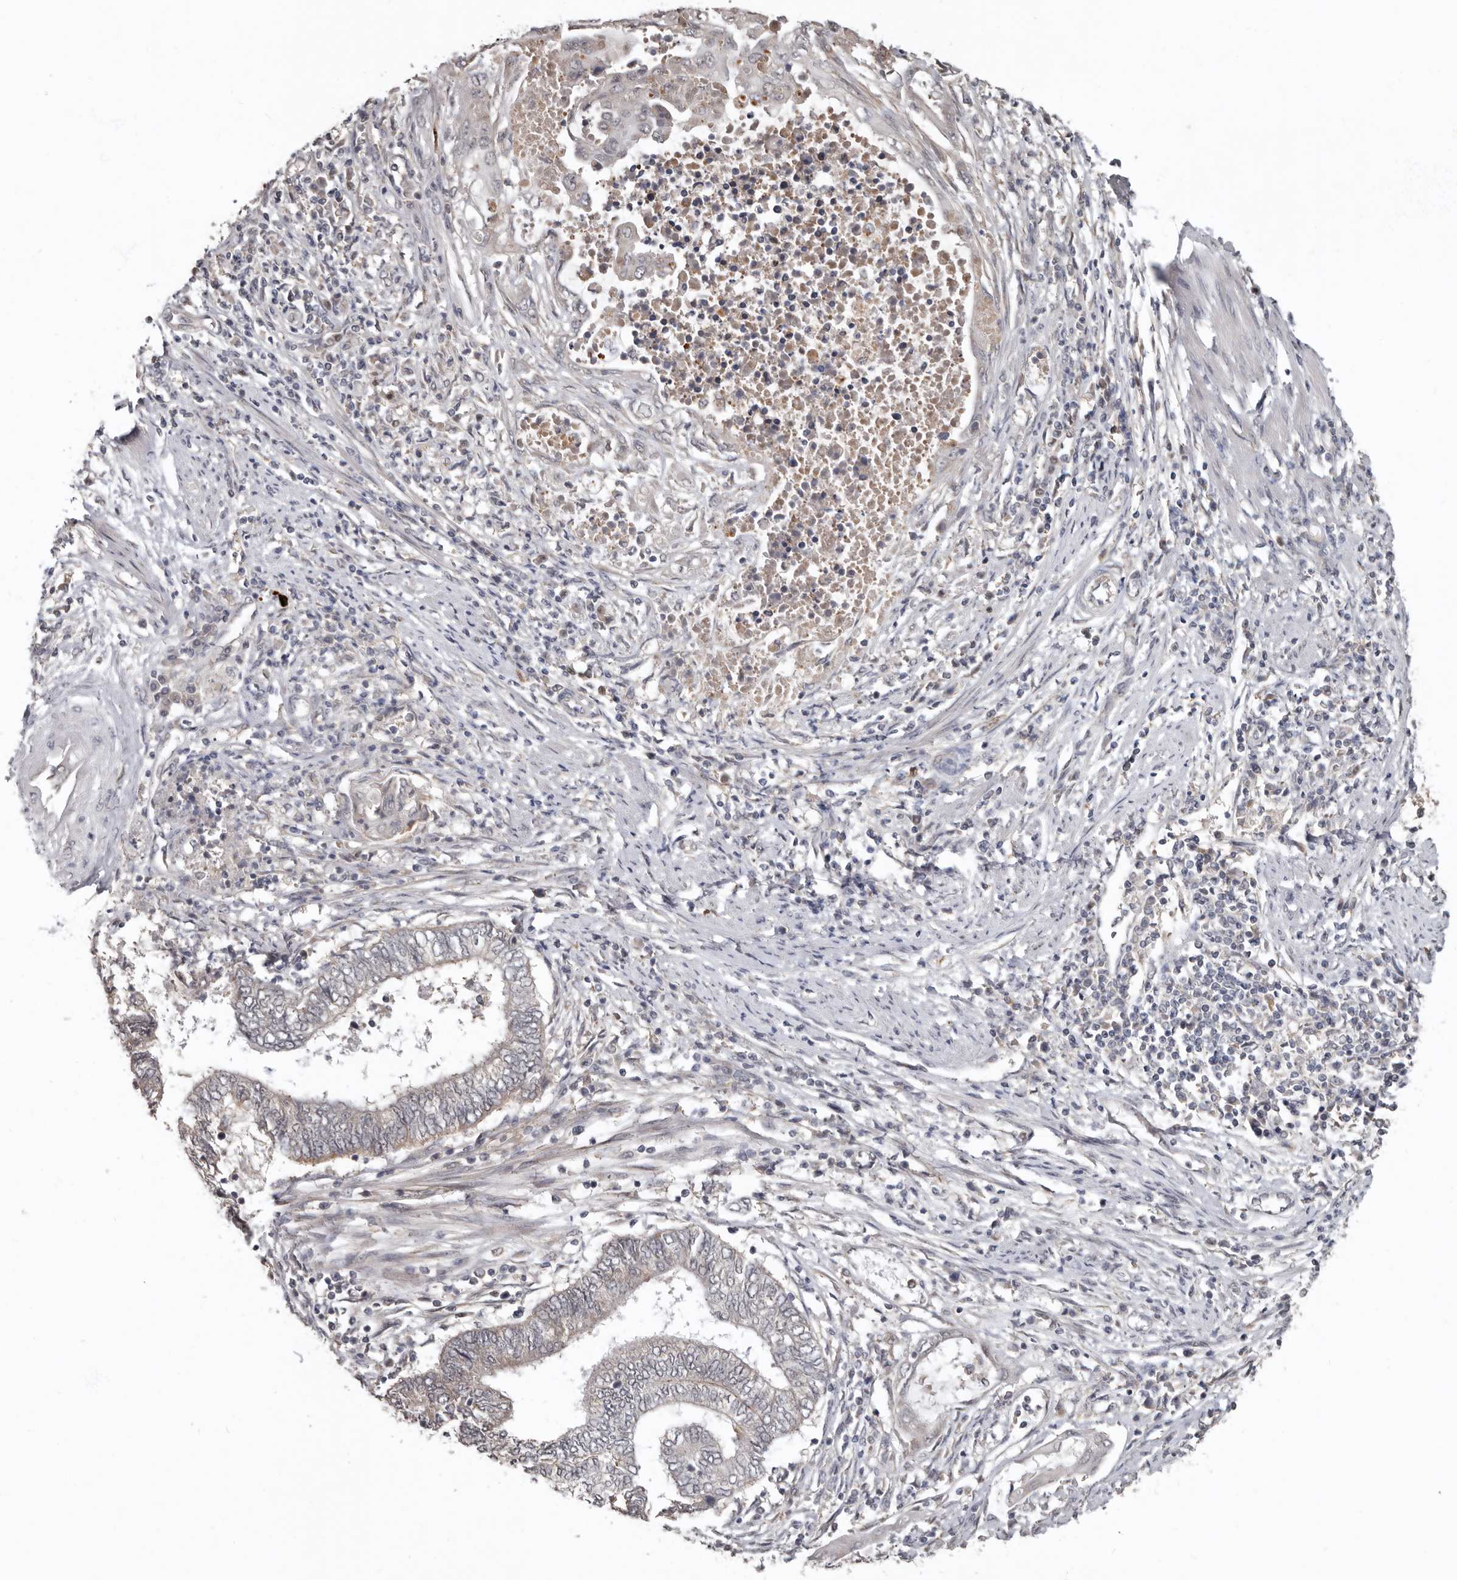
{"staining": {"intensity": "weak", "quantity": "<25%", "location": "cytoplasmic/membranous"}, "tissue": "endometrial cancer", "cell_type": "Tumor cells", "image_type": "cancer", "snomed": [{"axis": "morphology", "description": "Adenocarcinoma, NOS"}, {"axis": "topography", "description": "Uterus"}, {"axis": "topography", "description": "Endometrium"}], "caption": "High power microscopy micrograph of an immunohistochemistry image of adenocarcinoma (endometrial), revealing no significant positivity in tumor cells.", "gene": "LRGUK", "patient": {"sex": "female", "age": 70}}